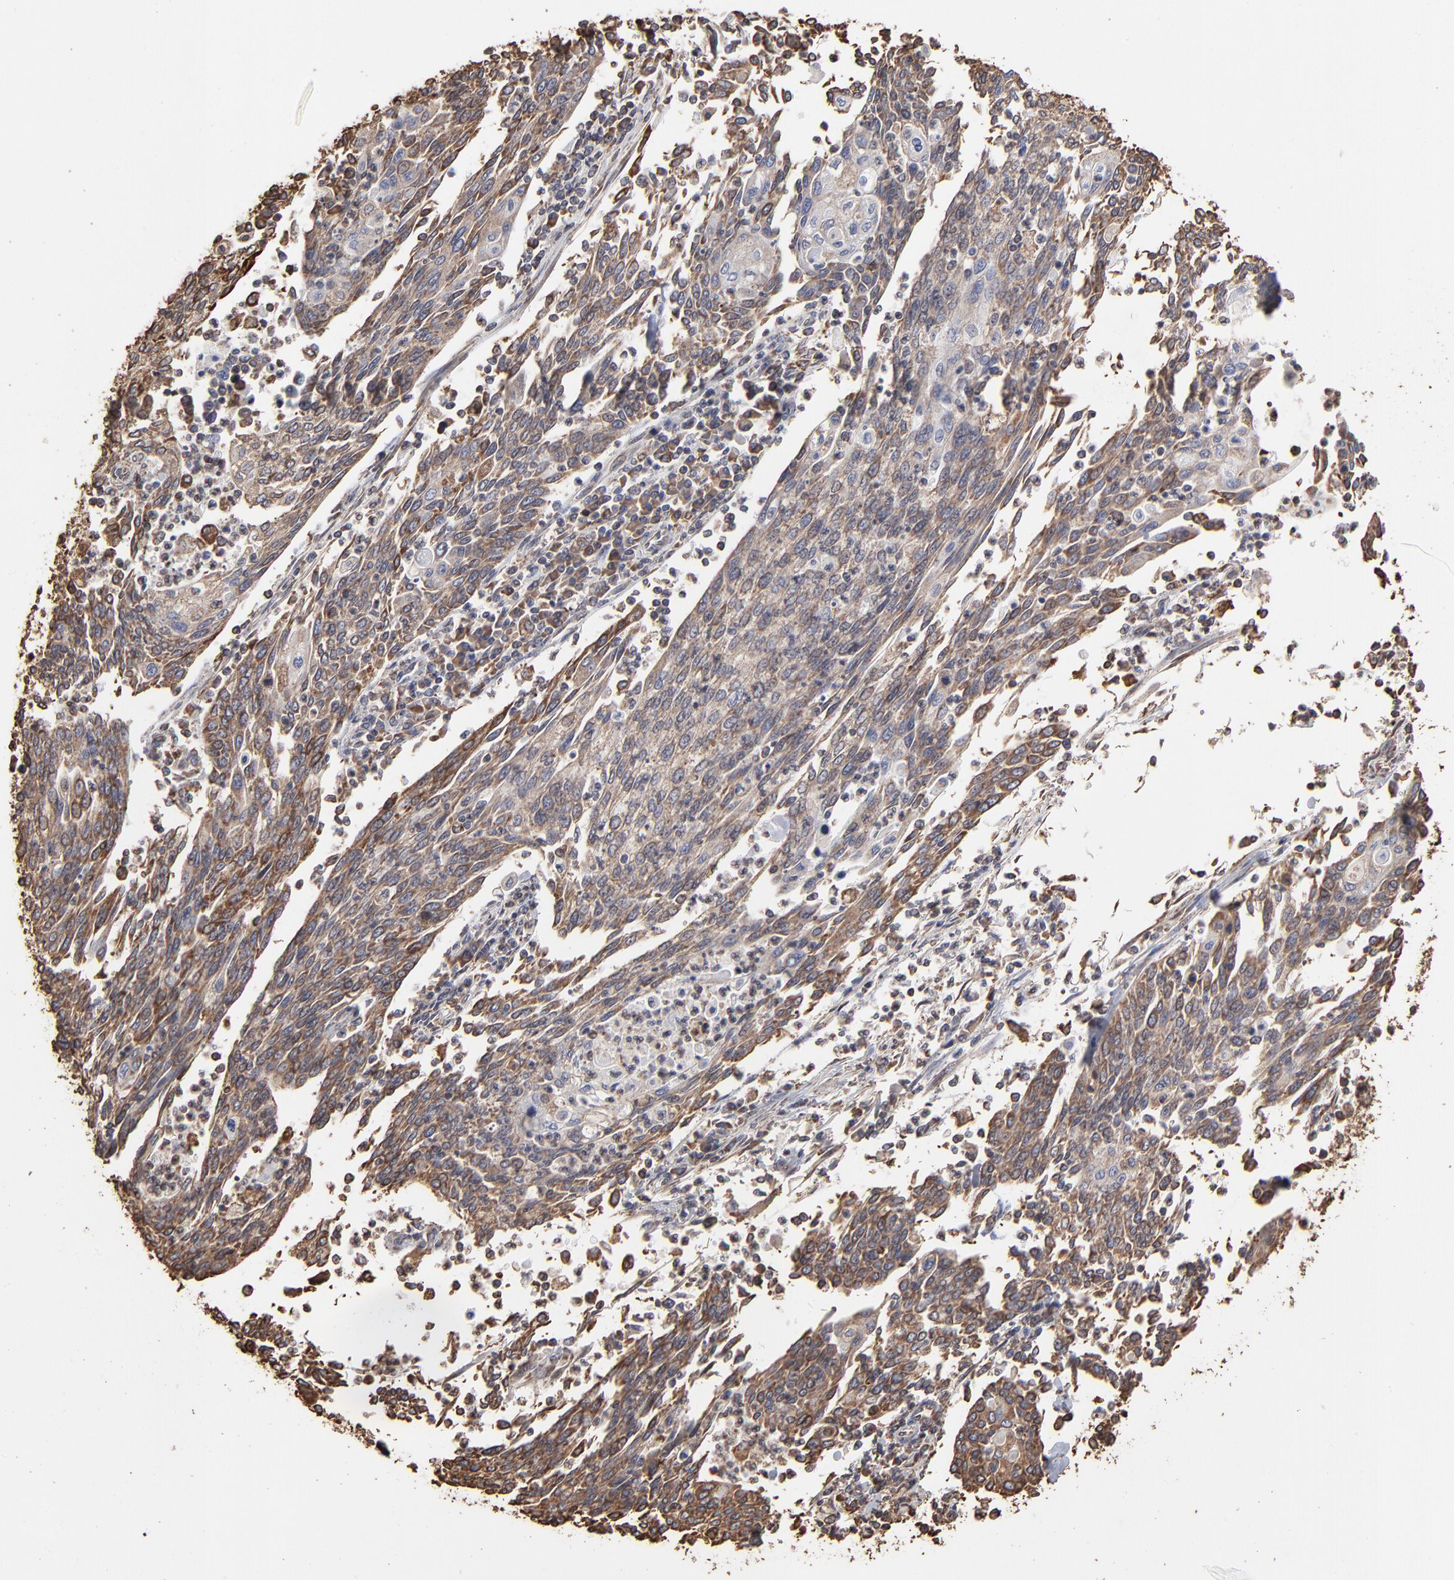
{"staining": {"intensity": "weak", "quantity": "25%-75%", "location": "cytoplasmic/membranous"}, "tissue": "cervical cancer", "cell_type": "Tumor cells", "image_type": "cancer", "snomed": [{"axis": "morphology", "description": "Squamous cell carcinoma, NOS"}, {"axis": "topography", "description": "Cervix"}], "caption": "Cervical squamous cell carcinoma was stained to show a protein in brown. There is low levels of weak cytoplasmic/membranous positivity in about 25%-75% of tumor cells.", "gene": "PDIA3", "patient": {"sex": "female", "age": 40}}